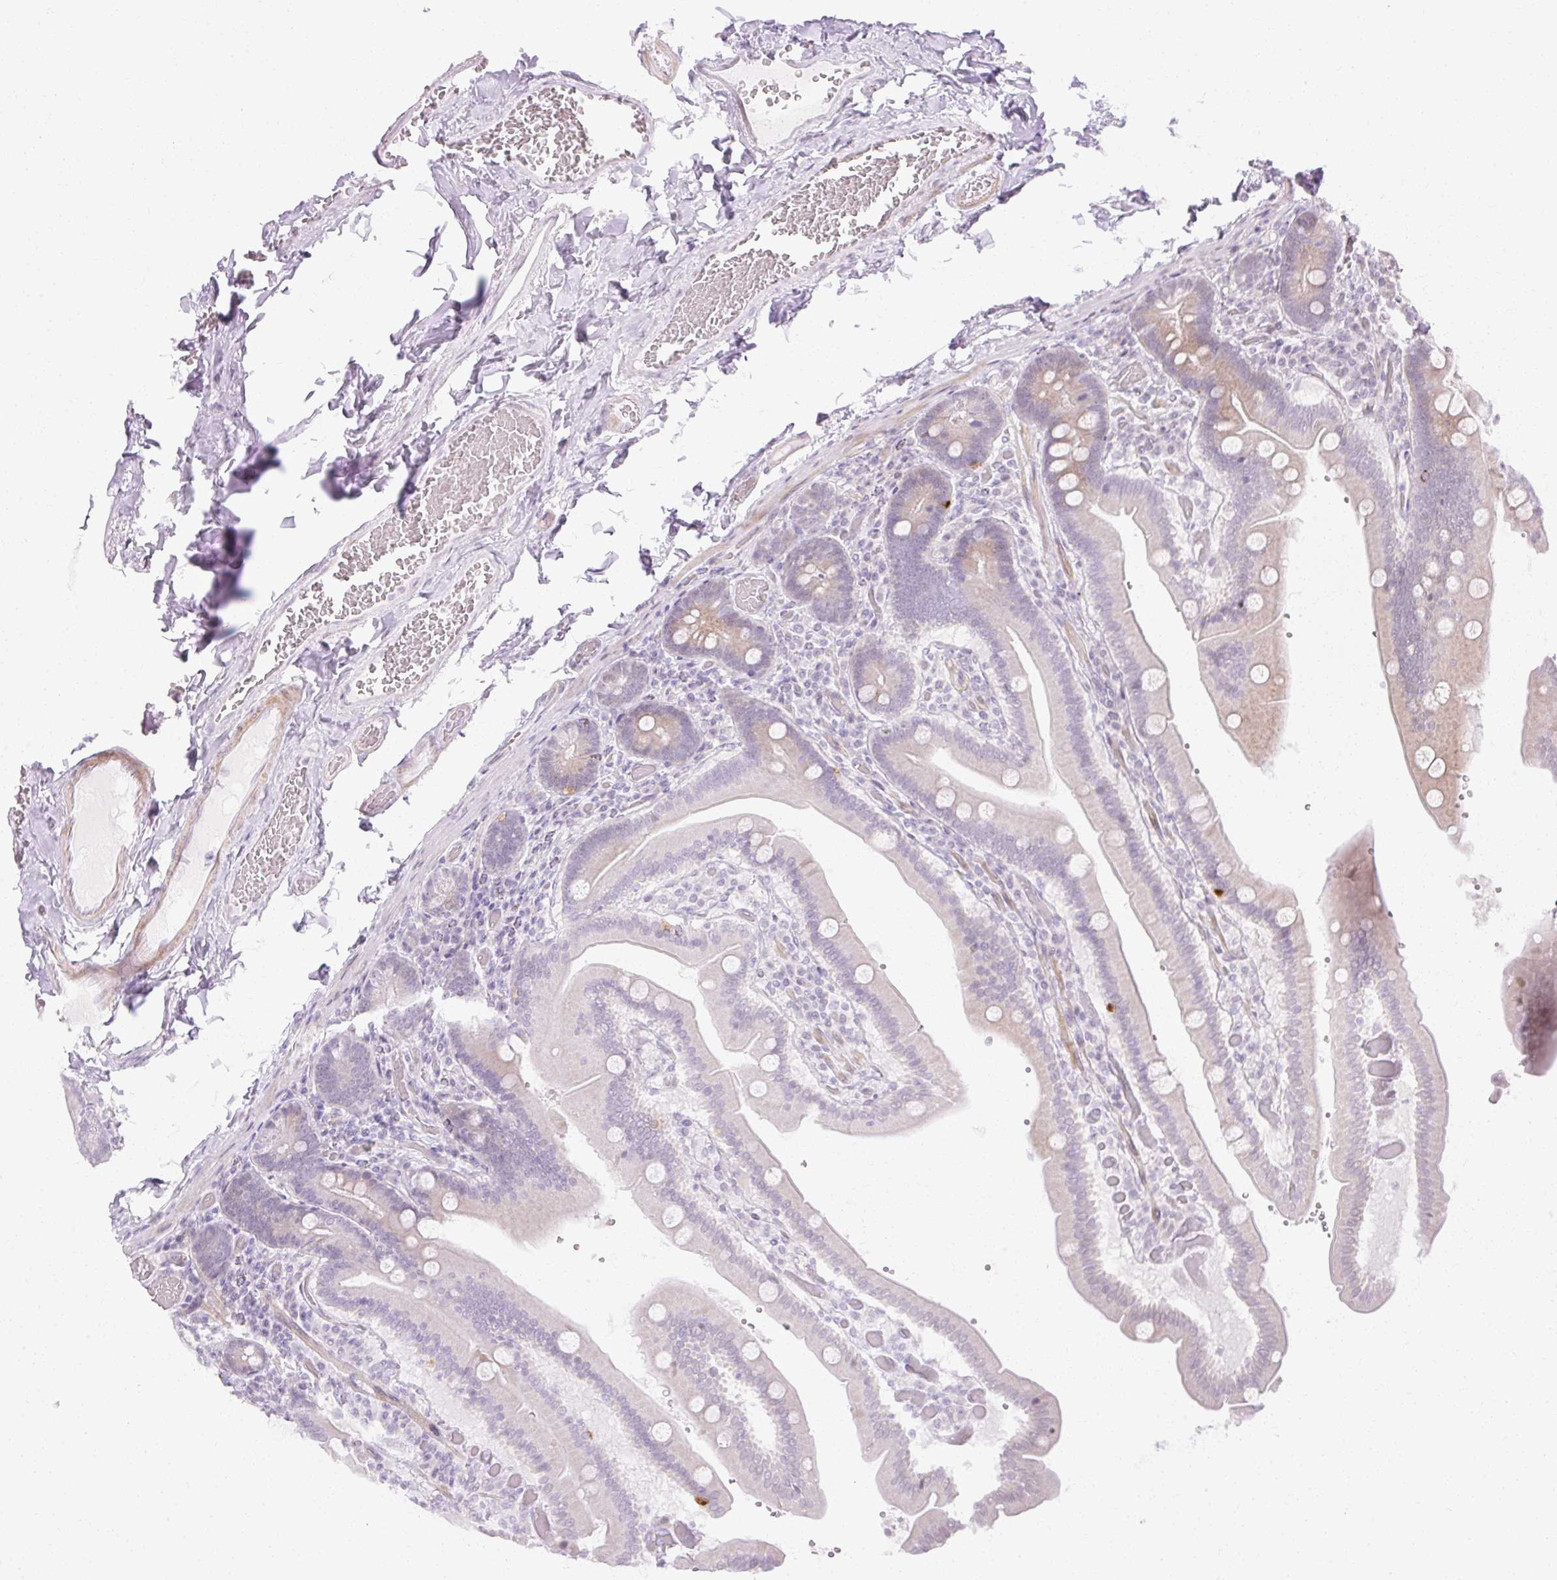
{"staining": {"intensity": "weak", "quantity": "<25%", "location": "cytoplasmic/membranous"}, "tissue": "duodenum", "cell_type": "Glandular cells", "image_type": "normal", "snomed": [{"axis": "morphology", "description": "Normal tissue, NOS"}, {"axis": "topography", "description": "Duodenum"}], "caption": "An immunohistochemistry (IHC) histopathology image of normal duodenum is shown. There is no staining in glandular cells of duodenum. (DAB IHC visualized using brightfield microscopy, high magnification).", "gene": "C3orf49", "patient": {"sex": "female", "age": 62}}